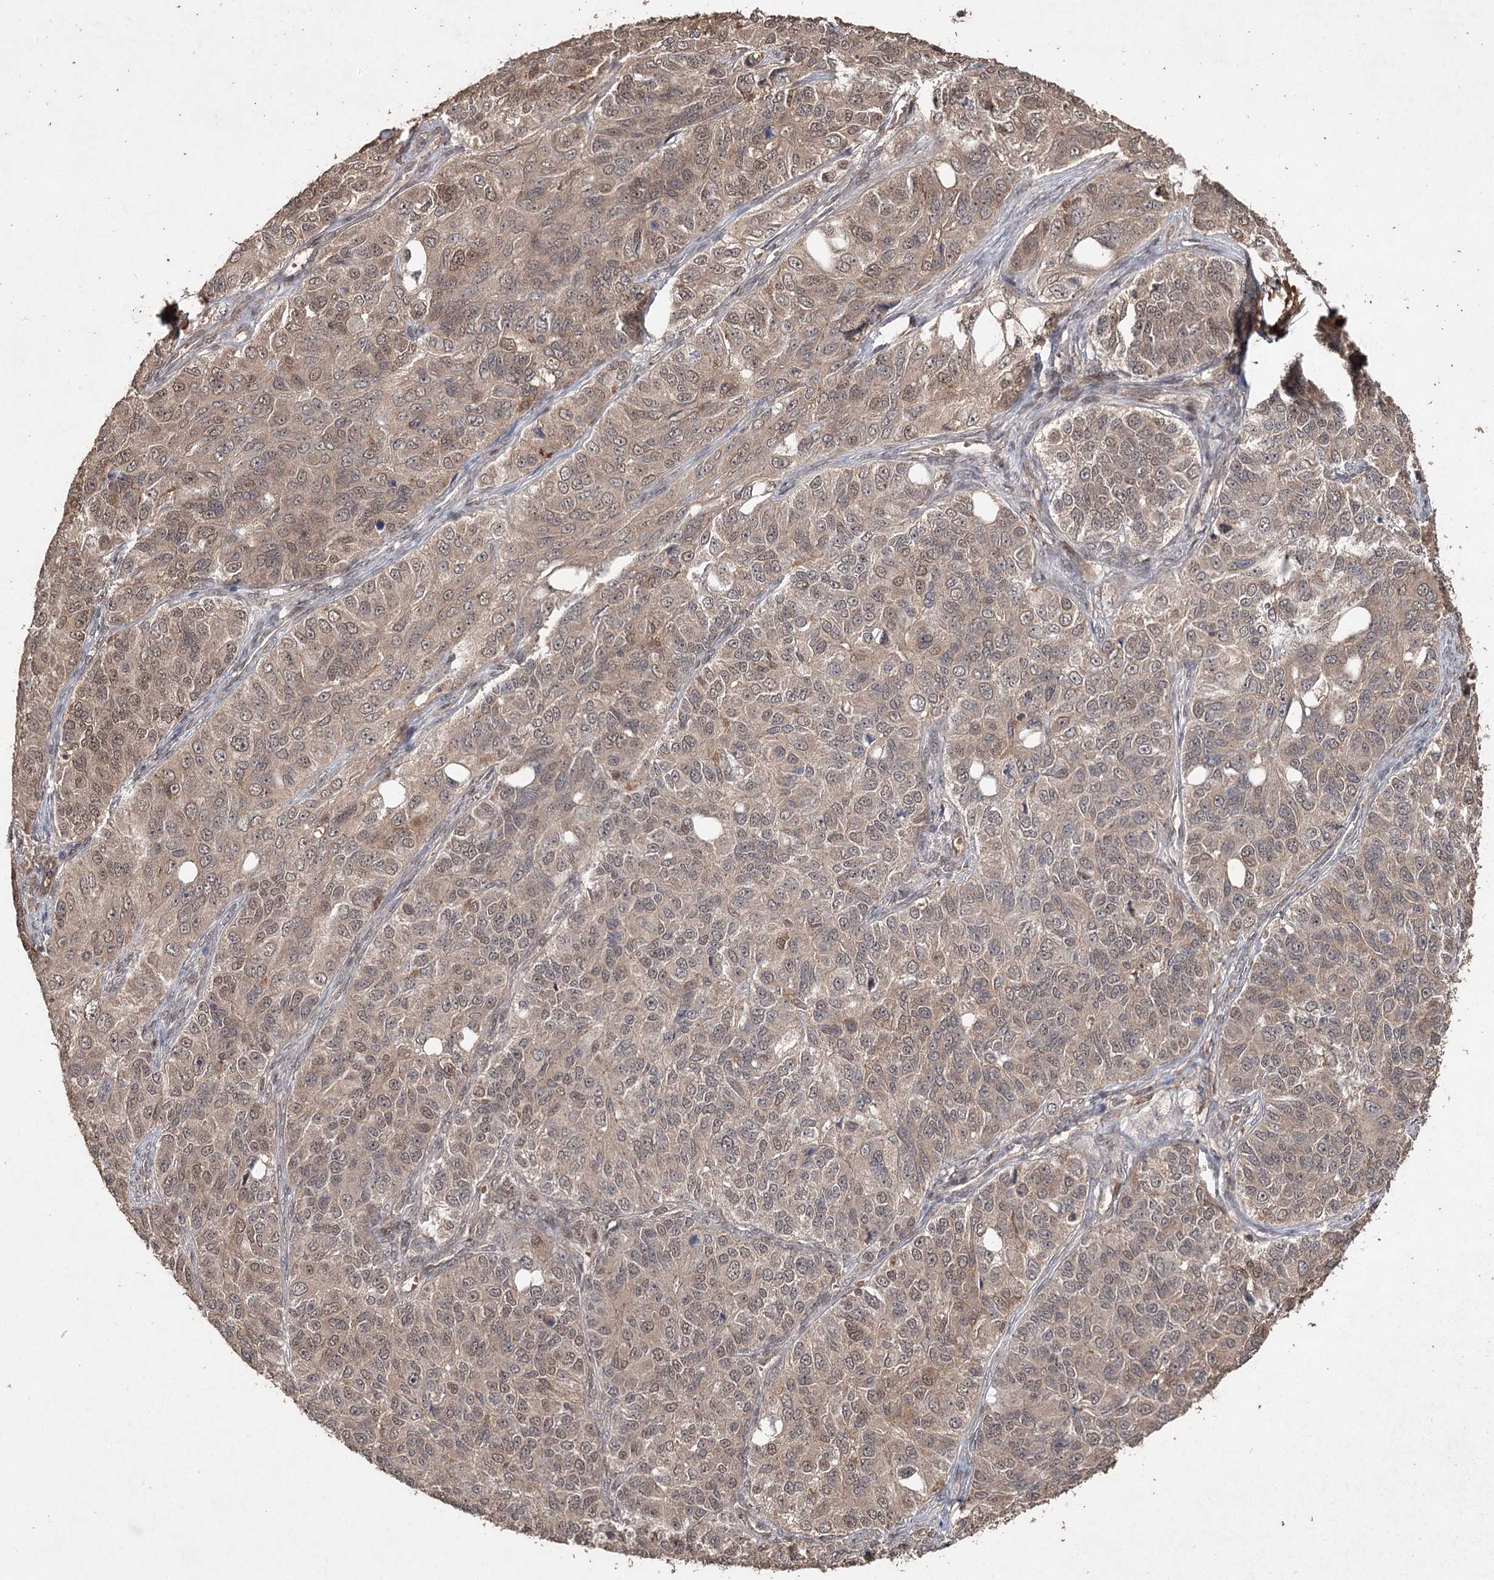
{"staining": {"intensity": "moderate", "quantity": "<25%", "location": "cytoplasmic/membranous,nuclear"}, "tissue": "ovarian cancer", "cell_type": "Tumor cells", "image_type": "cancer", "snomed": [{"axis": "morphology", "description": "Carcinoma, endometroid"}, {"axis": "topography", "description": "Ovary"}], "caption": "Human endometroid carcinoma (ovarian) stained for a protein (brown) exhibits moderate cytoplasmic/membranous and nuclear positive positivity in approximately <25% of tumor cells.", "gene": "FBXO7", "patient": {"sex": "female", "age": 51}}